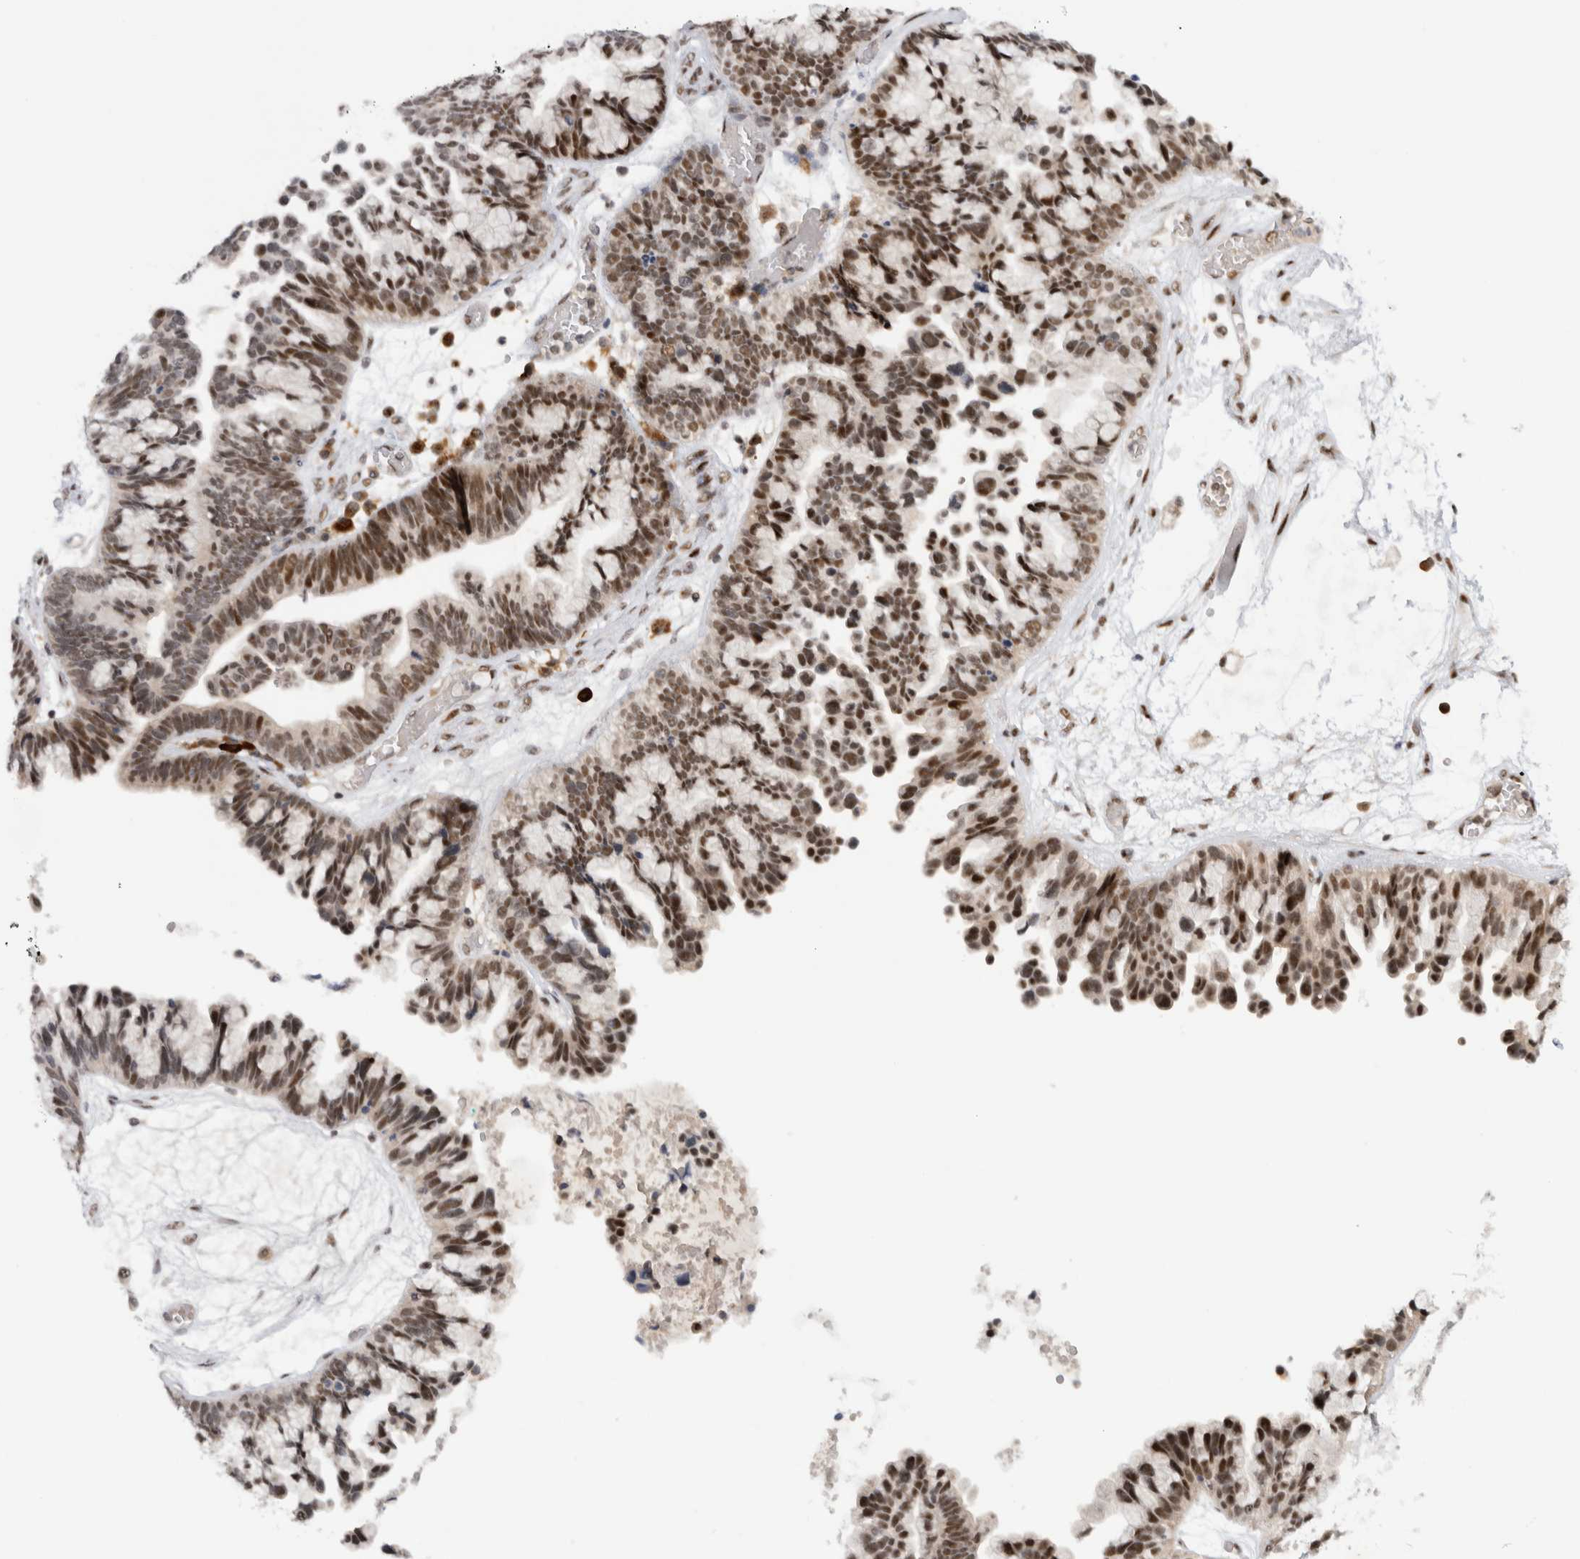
{"staining": {"intensity": "moderate", "quantity": ">75%", "location": "nuclear"}, "tissue": "ovarian cancer", "cell_type": "Tumor cells", "image_type": "cancer", "snomed": [{"axis": "morphology", "description": "Cystadenocarcinoma, serous, NOS"}, {"axis": "topography", "description": "Ovary"}], "caption": "Tumor cells demonstrate moderate nuclear staining in approximately >75% of cells in serous cystadenocarcinoma (ovarian). The protein is shown in brown color, while the nuclei are stained blue.", "gene": "HESX1", "patient": {"sex": "female", "age": 56}}